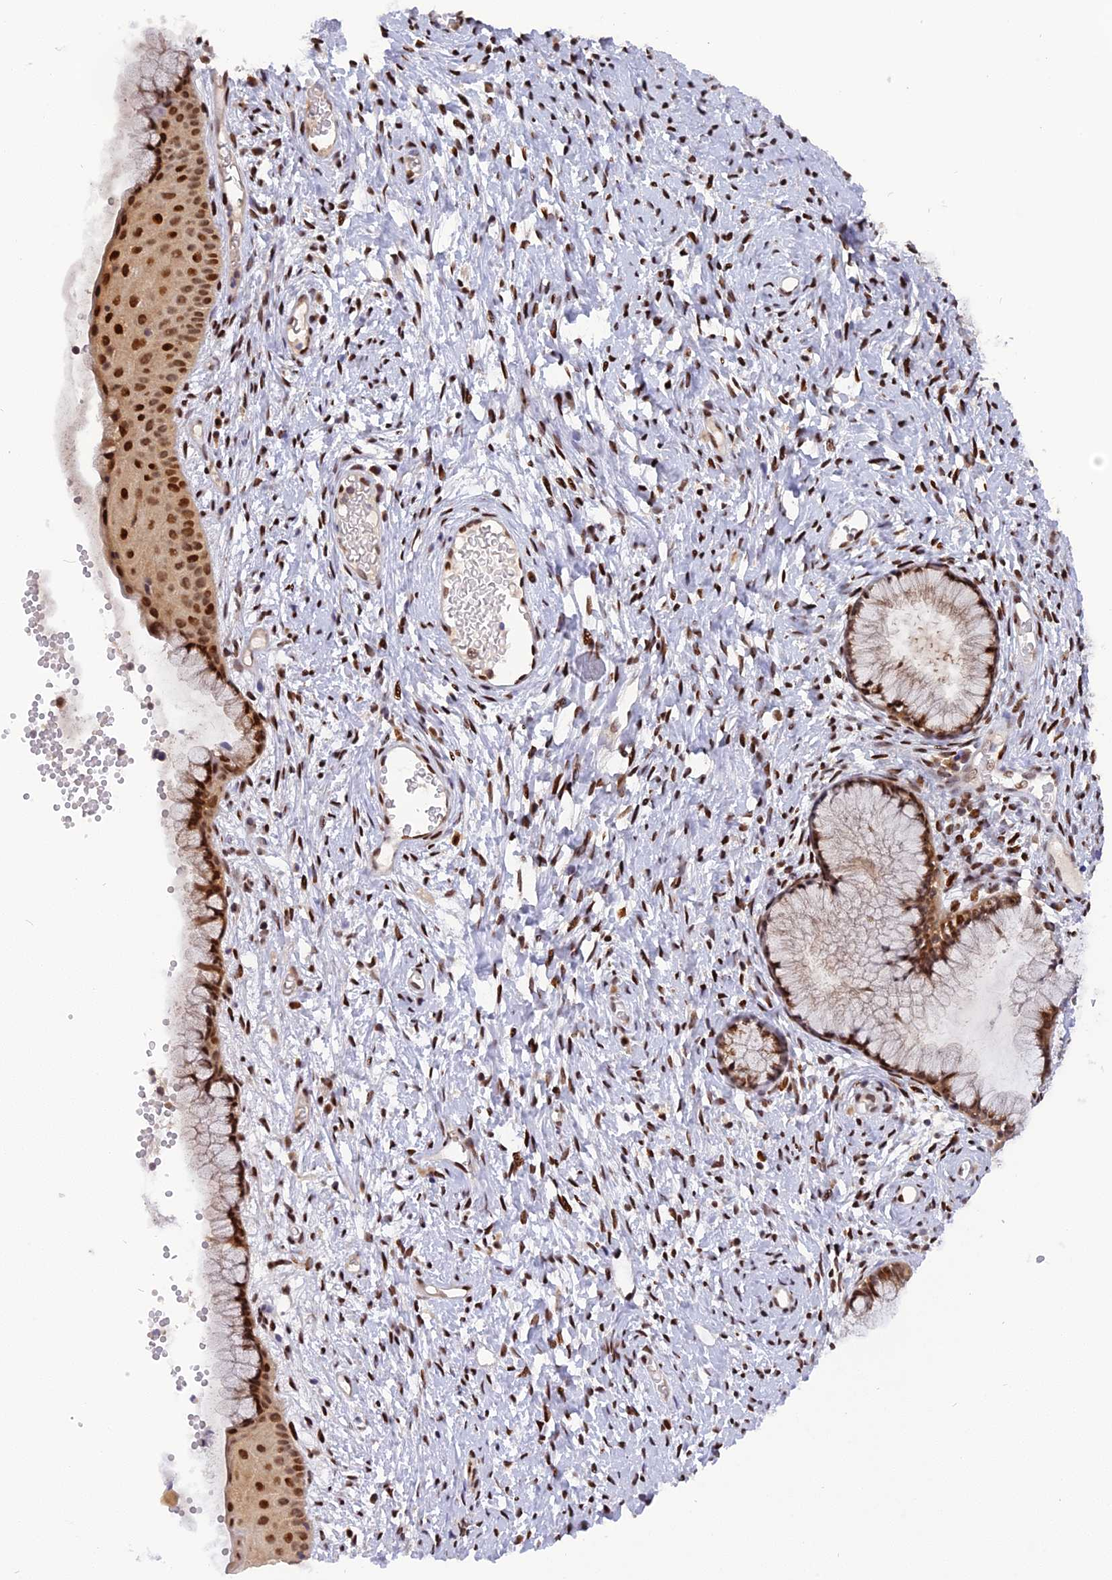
{"staining": {"intensity": "moderate", "quantity": ">75%", "location": "nuclear"}, "tissue": "cervix", "cell_type": "Glandular cells", "image_type": "normal", "snomed": [{"axis": "morphology", "description": "Normal tissue, NOS"}, {"axis": "topography", "description": "Cervix"}], "caption": "Immunohistochemical staining of unremarkable human cervix shows medium levels of moderate nuclear expression in approximately >75% of glandular cells. The staining was performed using DAB, with brown indicating positive protein expression. Nuclei are stained blue with hematoxylin.", "gene": "RABGGTA", "patient": {"sex": "female", "age": 42}}